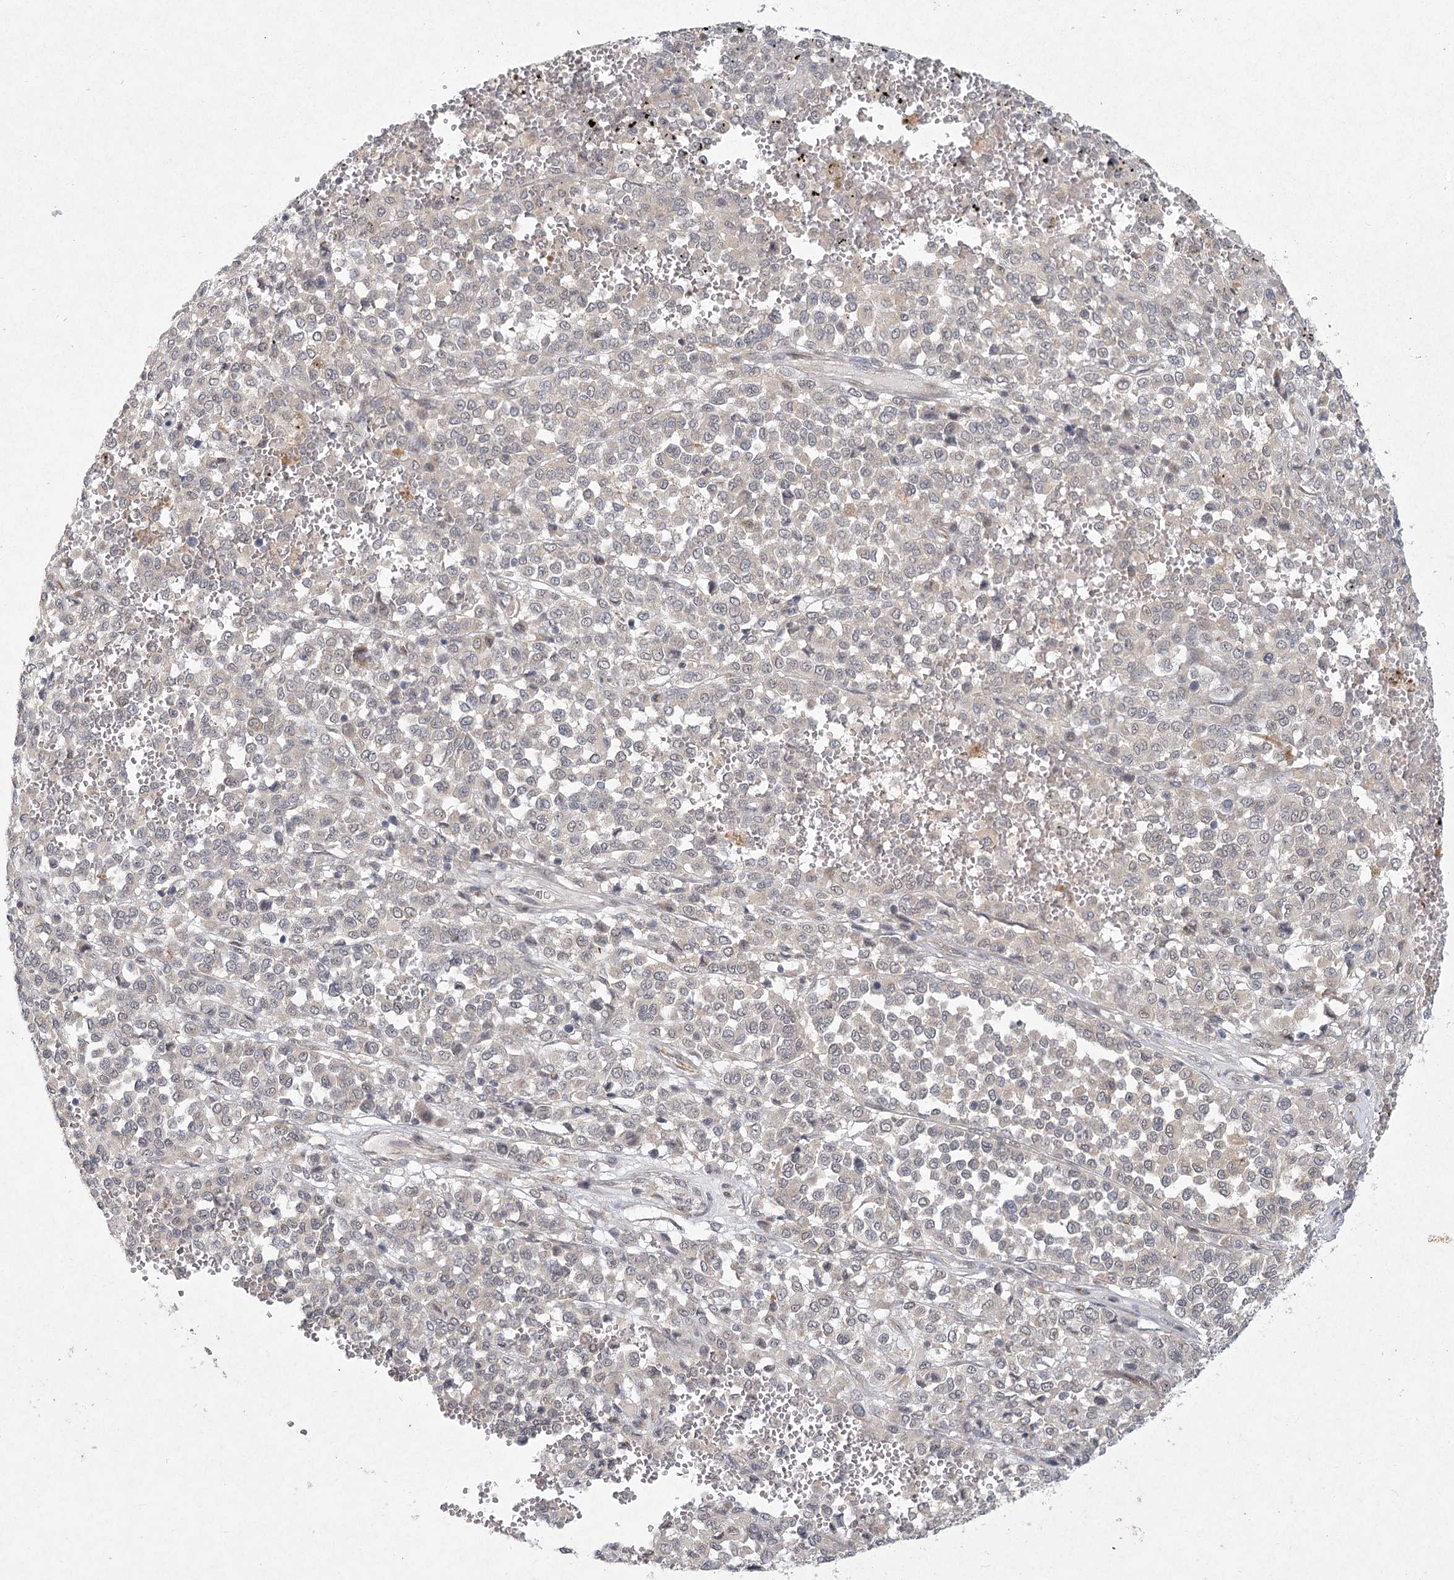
{"staining": {"intensity": "negative", "quantity": "none", "location": "none"}, "tissue": "melanoma", "cell_type": "Tumor cells", "image_type": "cancer", "snomed": [{"axis": "morphology", "description": "Malignant melanoma, Metastatic site"}, {"axis": "topography", "description": "Pancreas"}], "caption": "This image is of malignant melanoma (metastatic site) stained with immunohistochemistry (IHC) to label a protein in brown with the nuclei are counter-stained blue. There is no staining in tumor cells.", "gene": "MEPE", "patient": {"sex": "female", "age": 30}}